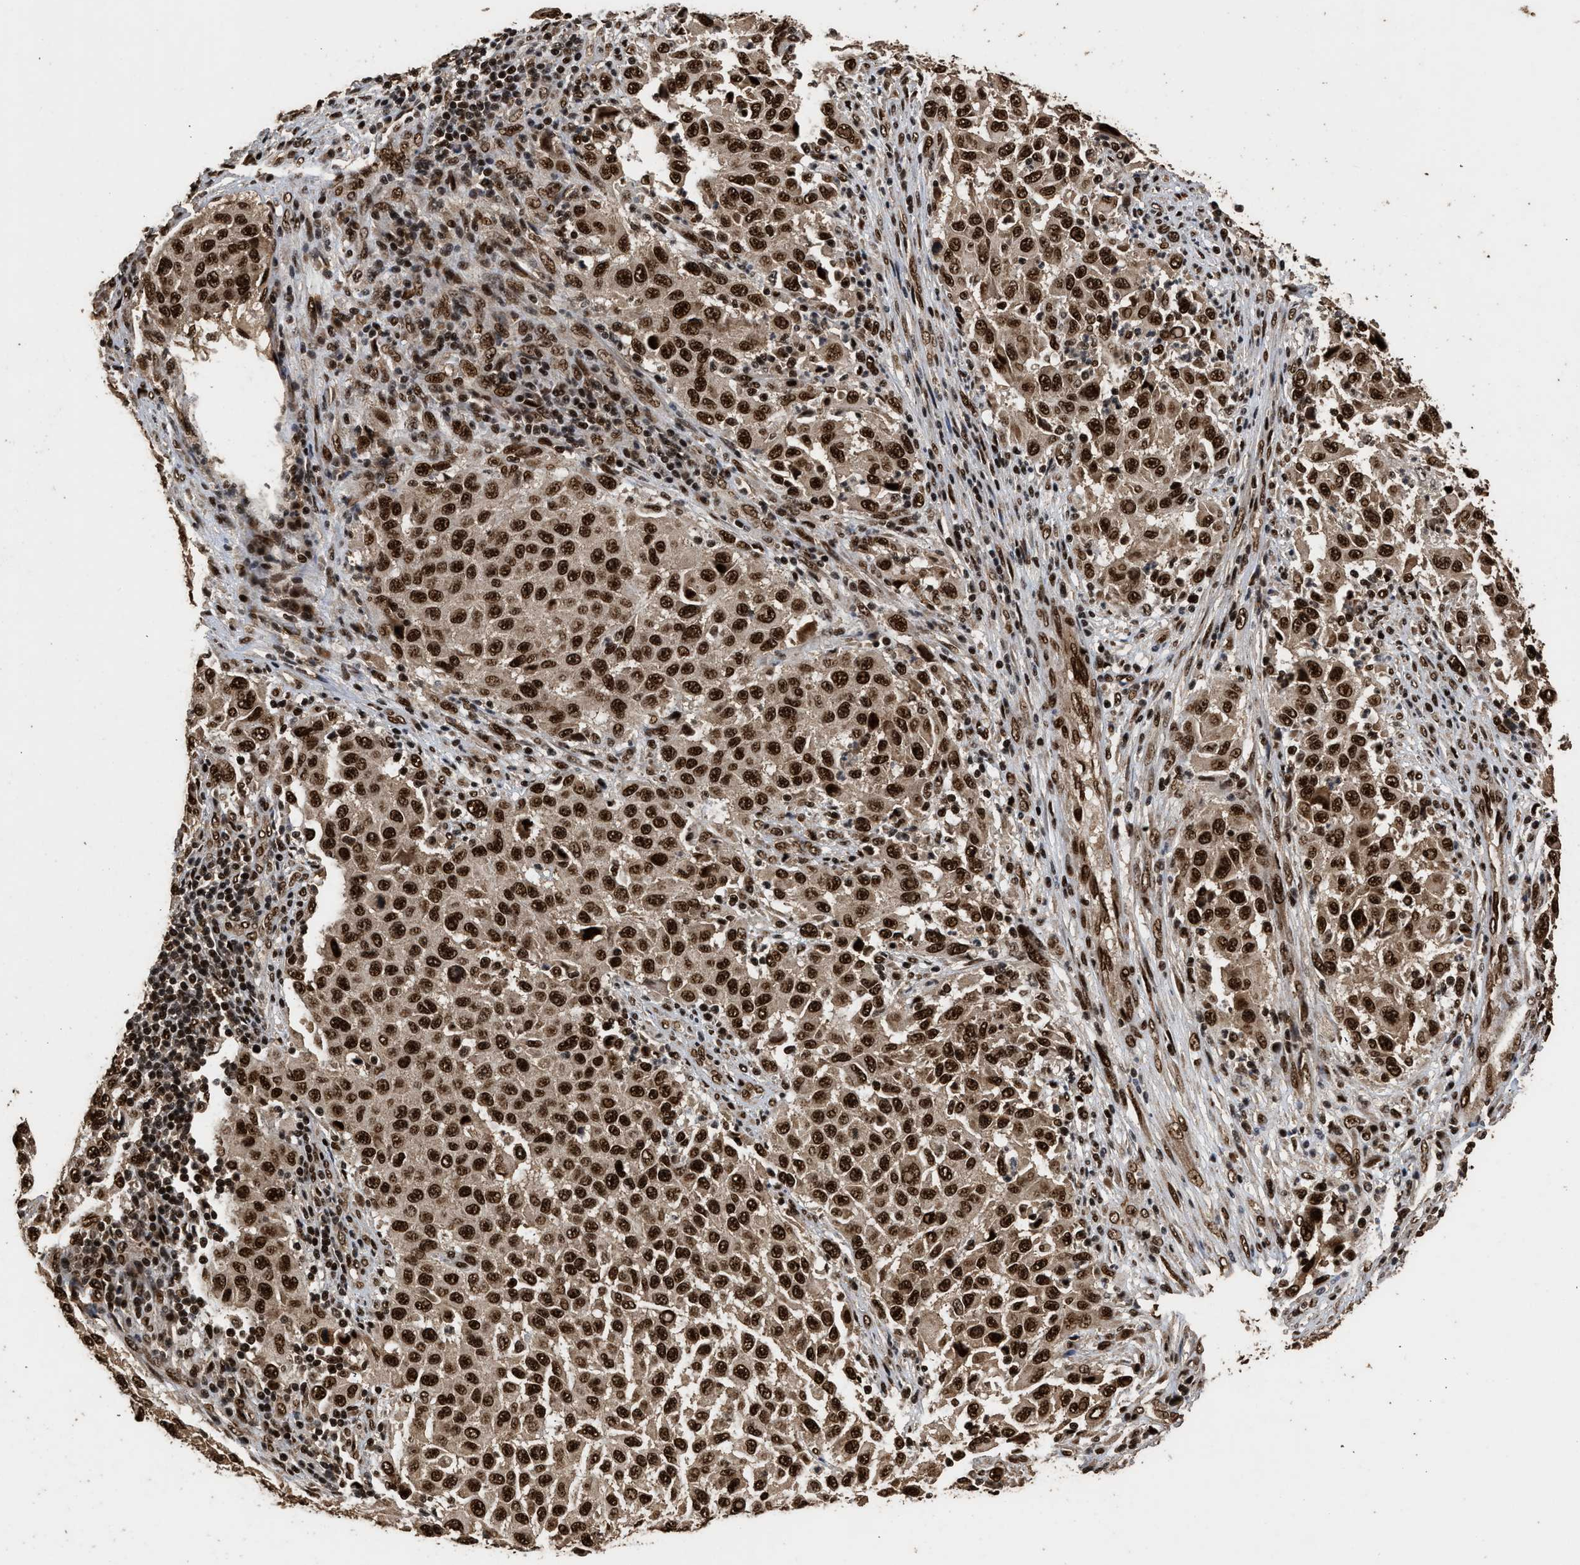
{"staining": {"intensity": "strong", "quantity": ">75%", "location": "cytoplasmic/membranous,nuclear"}, "tissue": "melanoma", "cell_type": "Tumor cells", "image_type": "cancer", "snomed": [{"axis": "morphology", "description": "Malignant melanoma, Metastatic site"}, {"axis": "topography", "description": "Lymph node"}], "caption": "A histopathology image showing strong cytoplasmic/membranous and nuclear expression in approximately >75% of tumor cells in melanoma, as visualized by brown immunohistochemical staining.", "gene": "PPP4R3B", "patient": {"sex": "male", "age": 61}}